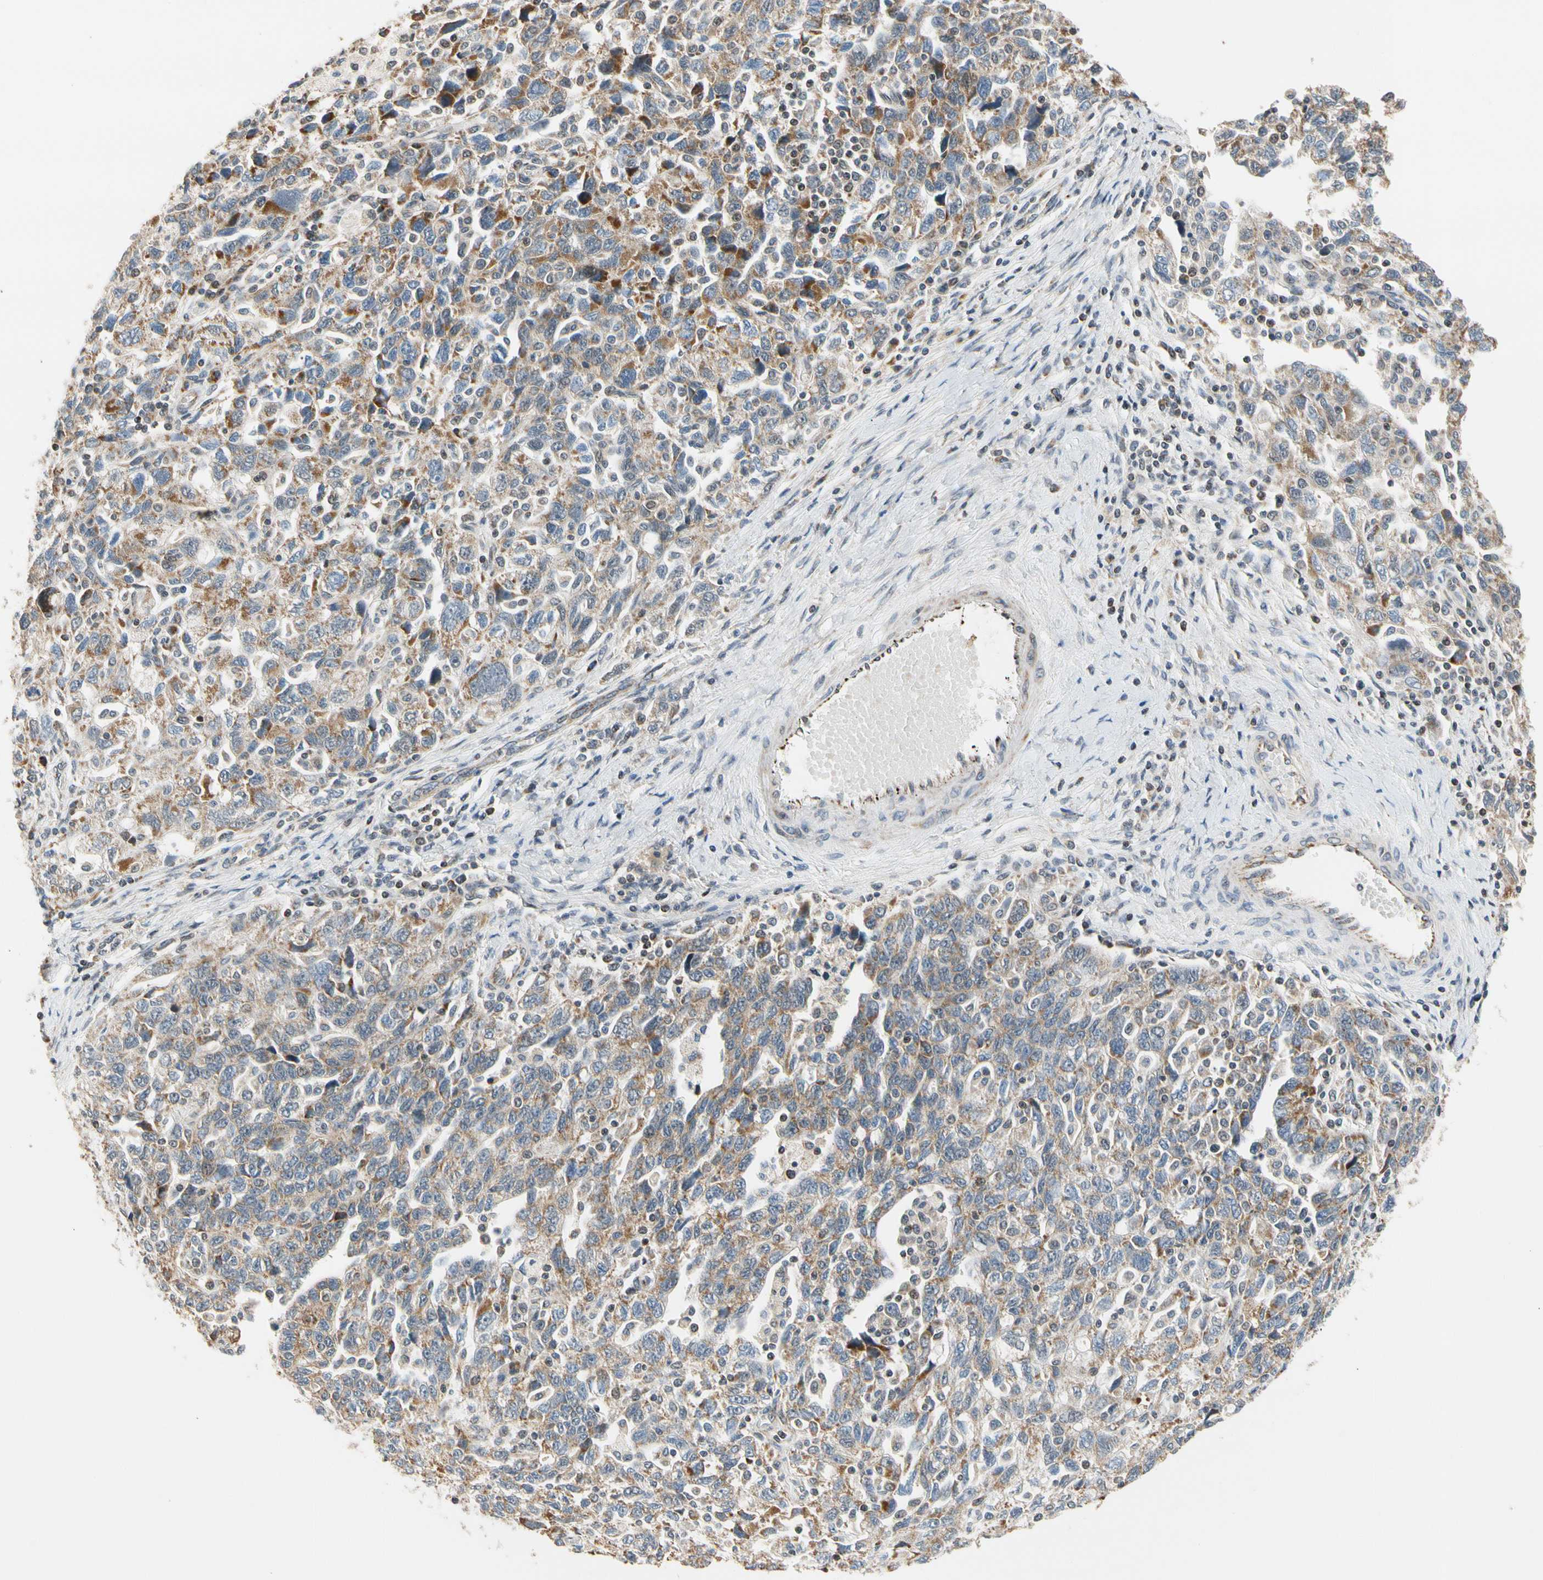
{"staining": {"intensity": "moderate", "quantity": ">75%", "location": "cytoplasmic/membranous"}, "tissue": "ovarian cancer", "cell_type": "Tumor cells", "image_type": "cancer", "snomed": [{"axis": "morphology", "description": "Carcinoma, NOS"}, {"axis": "morphology", "description": "Cystadenocarcinoma, serous, NOS"}, {"axis": "topography", "description": "Ovary"}], "caption": "IHC (DAB (3,3'-diaminobenzidine)) staining of human serous cystadenocarcinoma (ovarian) exhibits moderate cytoplasmic/membranous protein positivity in approximately >75% of tumor cells.", "gene": "KHDC4", "patient": {"sex": "female", "age": 69}}